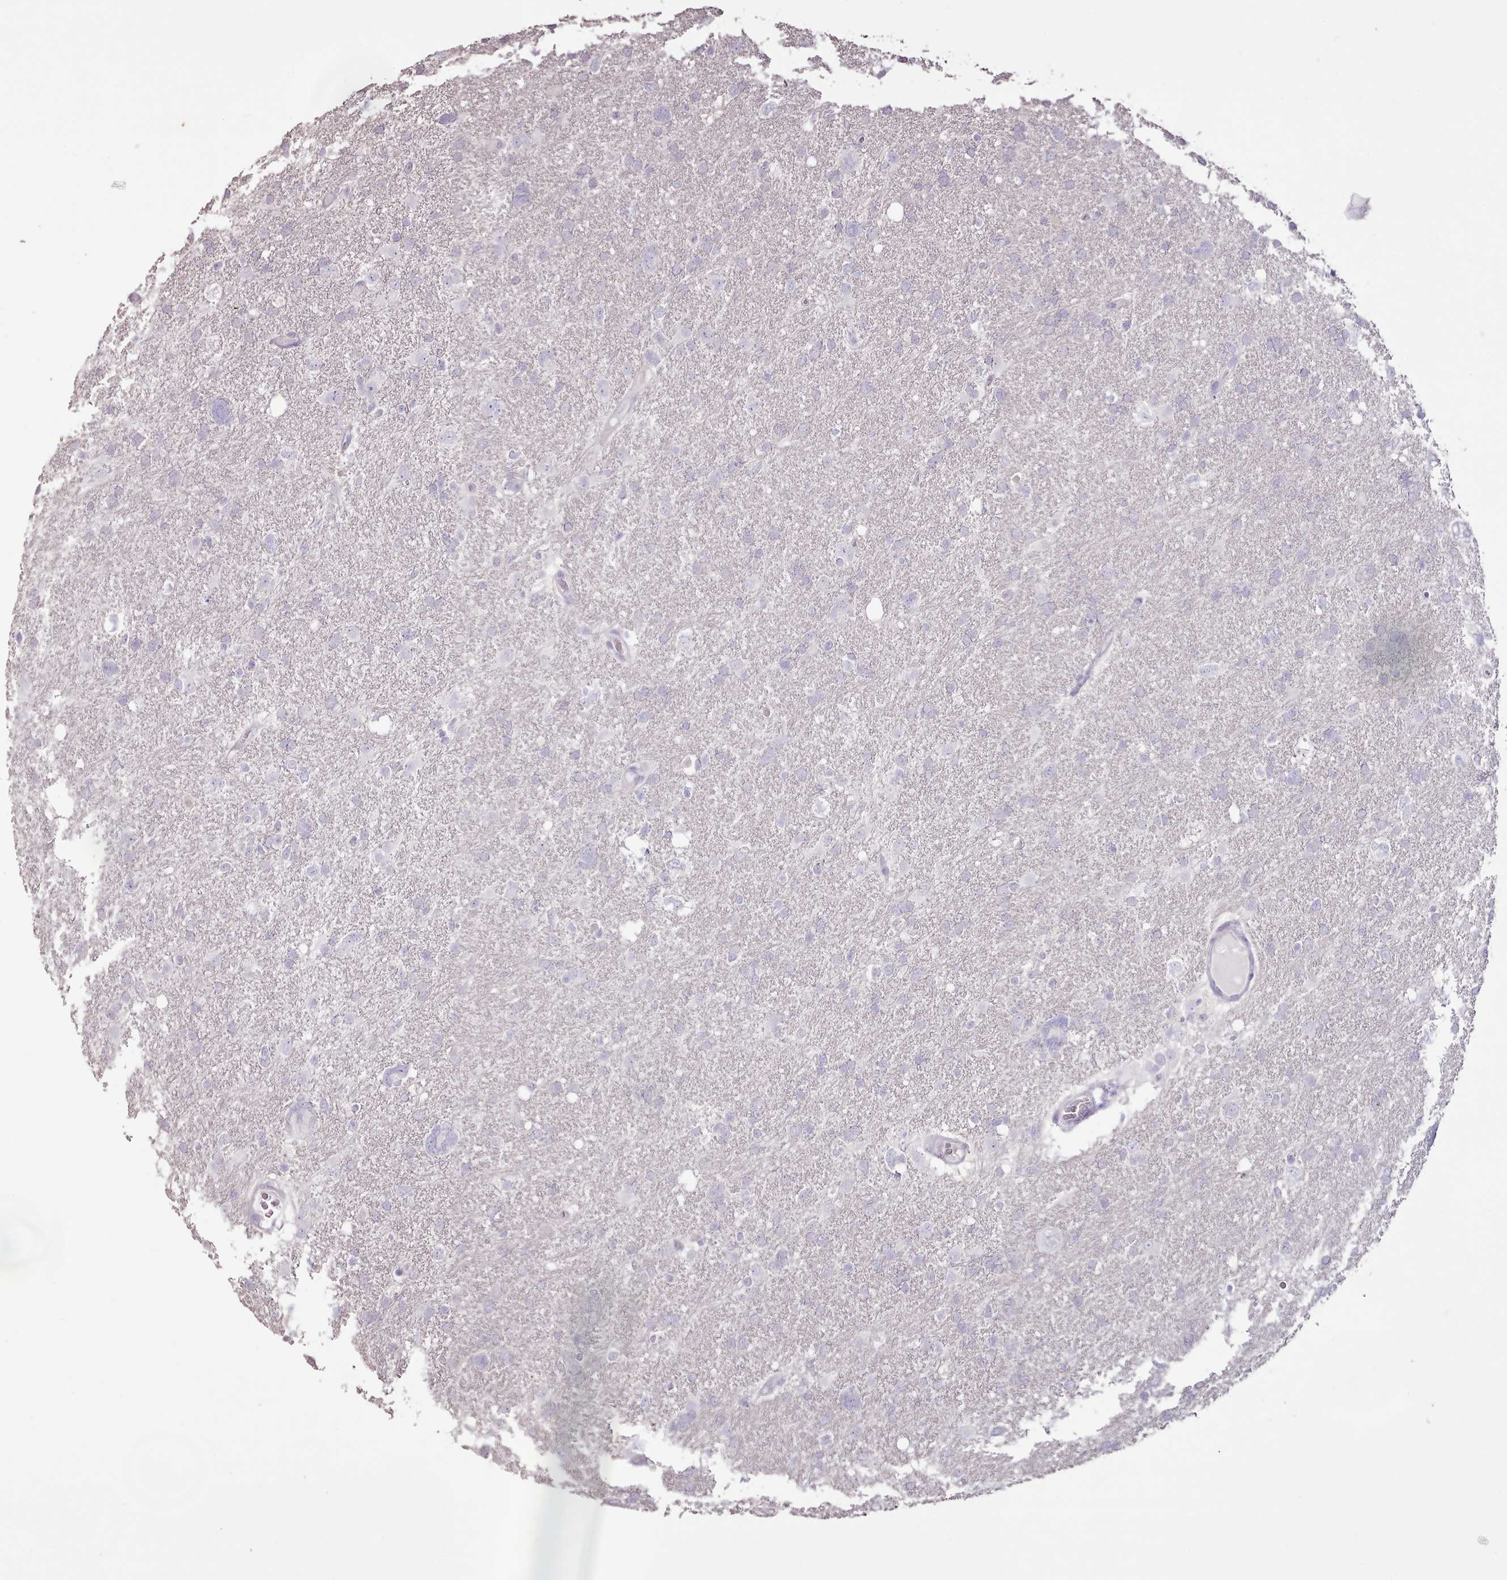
{"staining": {"intensity": "negative", "quantity": "none", "location": "none"}, "tissue": "glioma", "cell_type": "Tumor cells", "image_type": "cancer", "snomed": [{"axis": "morphology", "description": "Glioma, malignant, High grade"}, {"axis": "topography", "description": "Brain"}], "caption": "Immunohistochemistry (IHC) image of neoplastic tissue: glioma stained with DAB (3,3'-diaminobenzidine) exhibits no significant protein staining in tumor cells.", "gene": "BLOC1S2", "patient": {"sex": "male", "age": 61}}